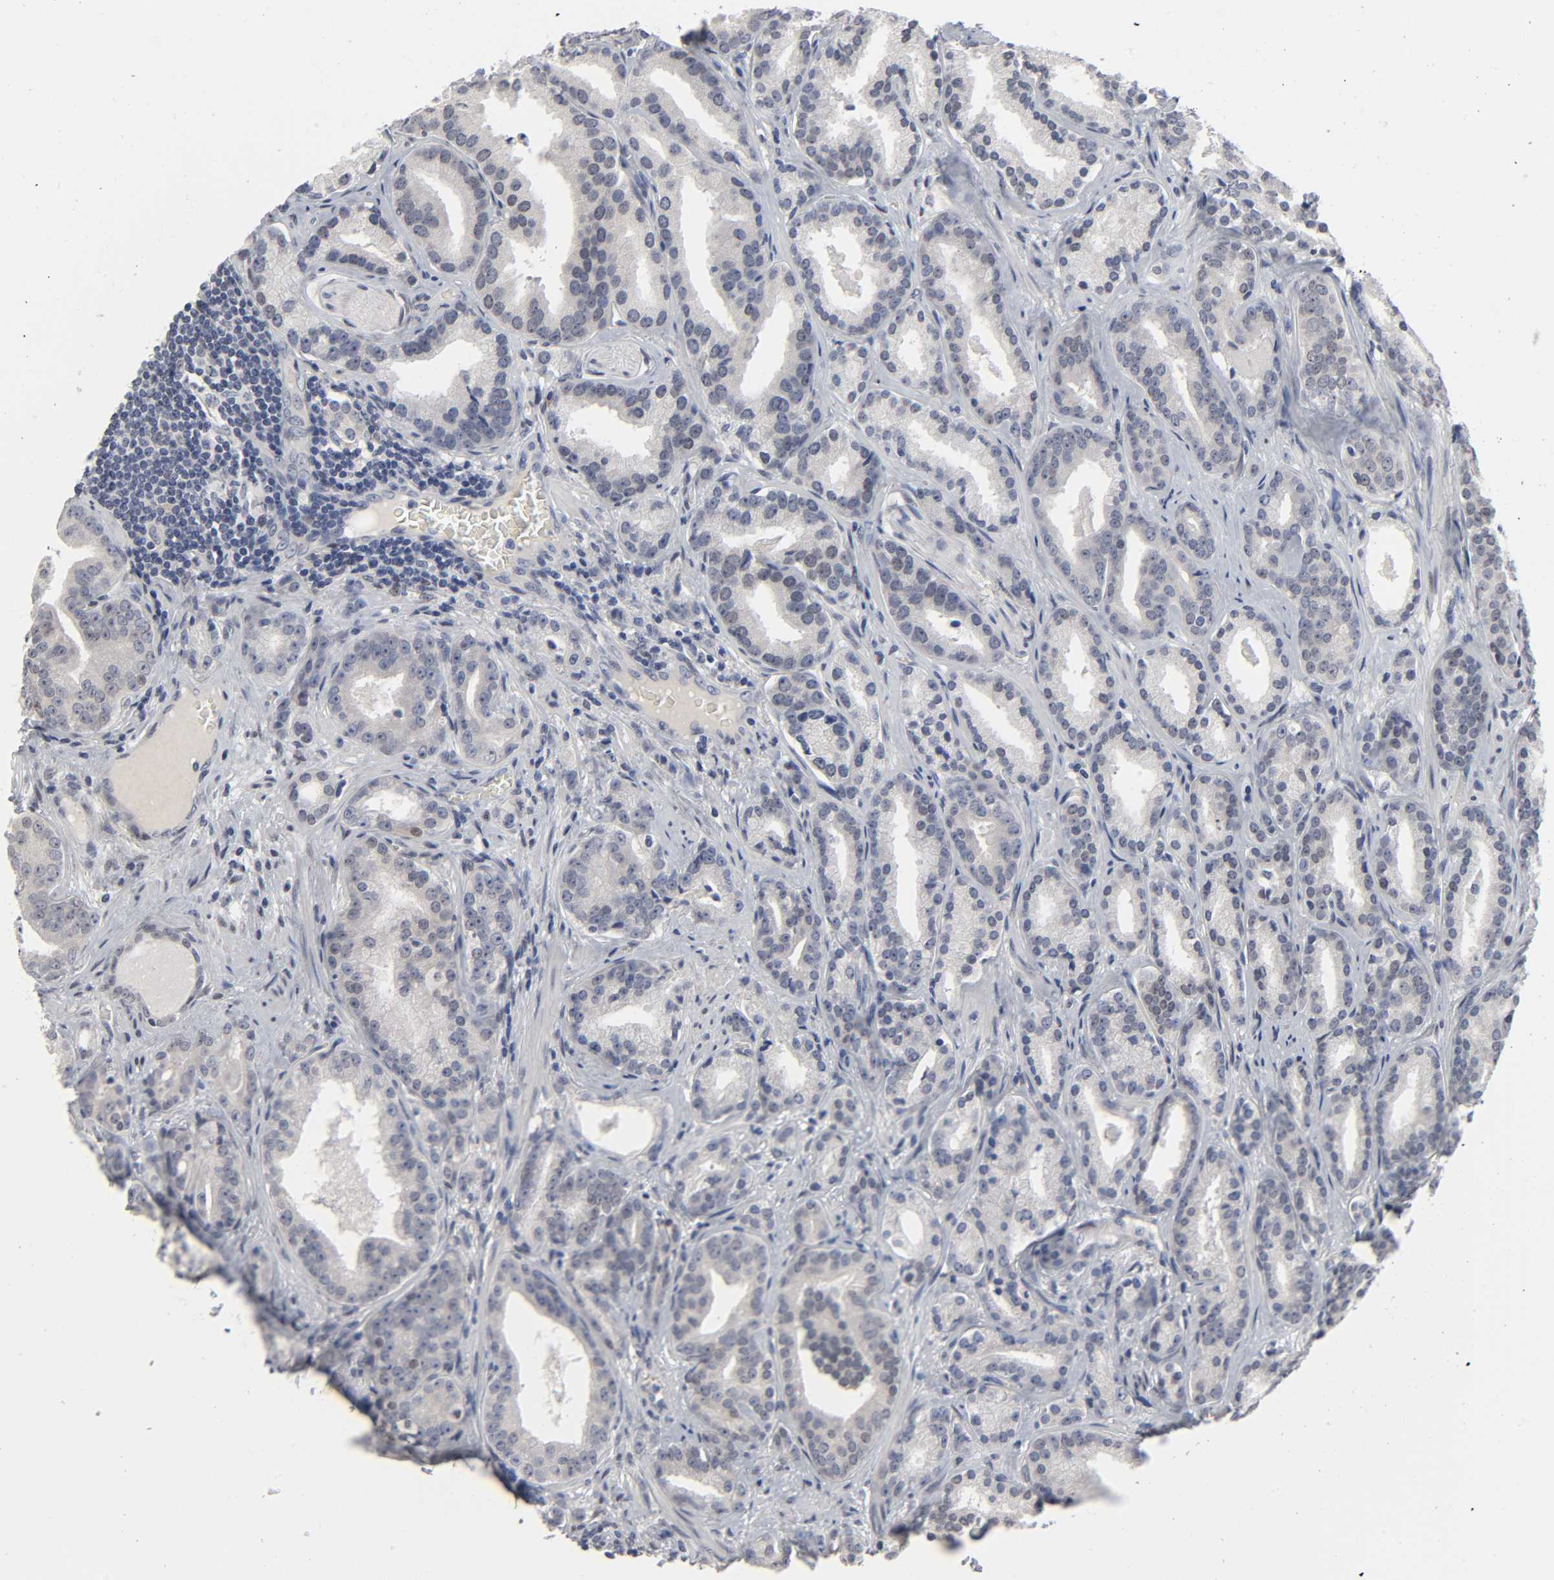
{"staining": {"intensity": "negative", "quantity": "none", "location": "none"}, "tissue": "prostate cancer", "cell_type": "Tumor cells", "image_type": "cancer", "snomed": [{"axis": "morphology", "description": "Adenocarcinoma, Low grade"}, {"axis": "topography", "description": "Prostate"}], "caption": "Tumor cells are negative for brown protein staining in adenocarcinoma (low-grade) (prostate).", "gene": "SALL2", "patient": {"sex": "male", "age": 63}}